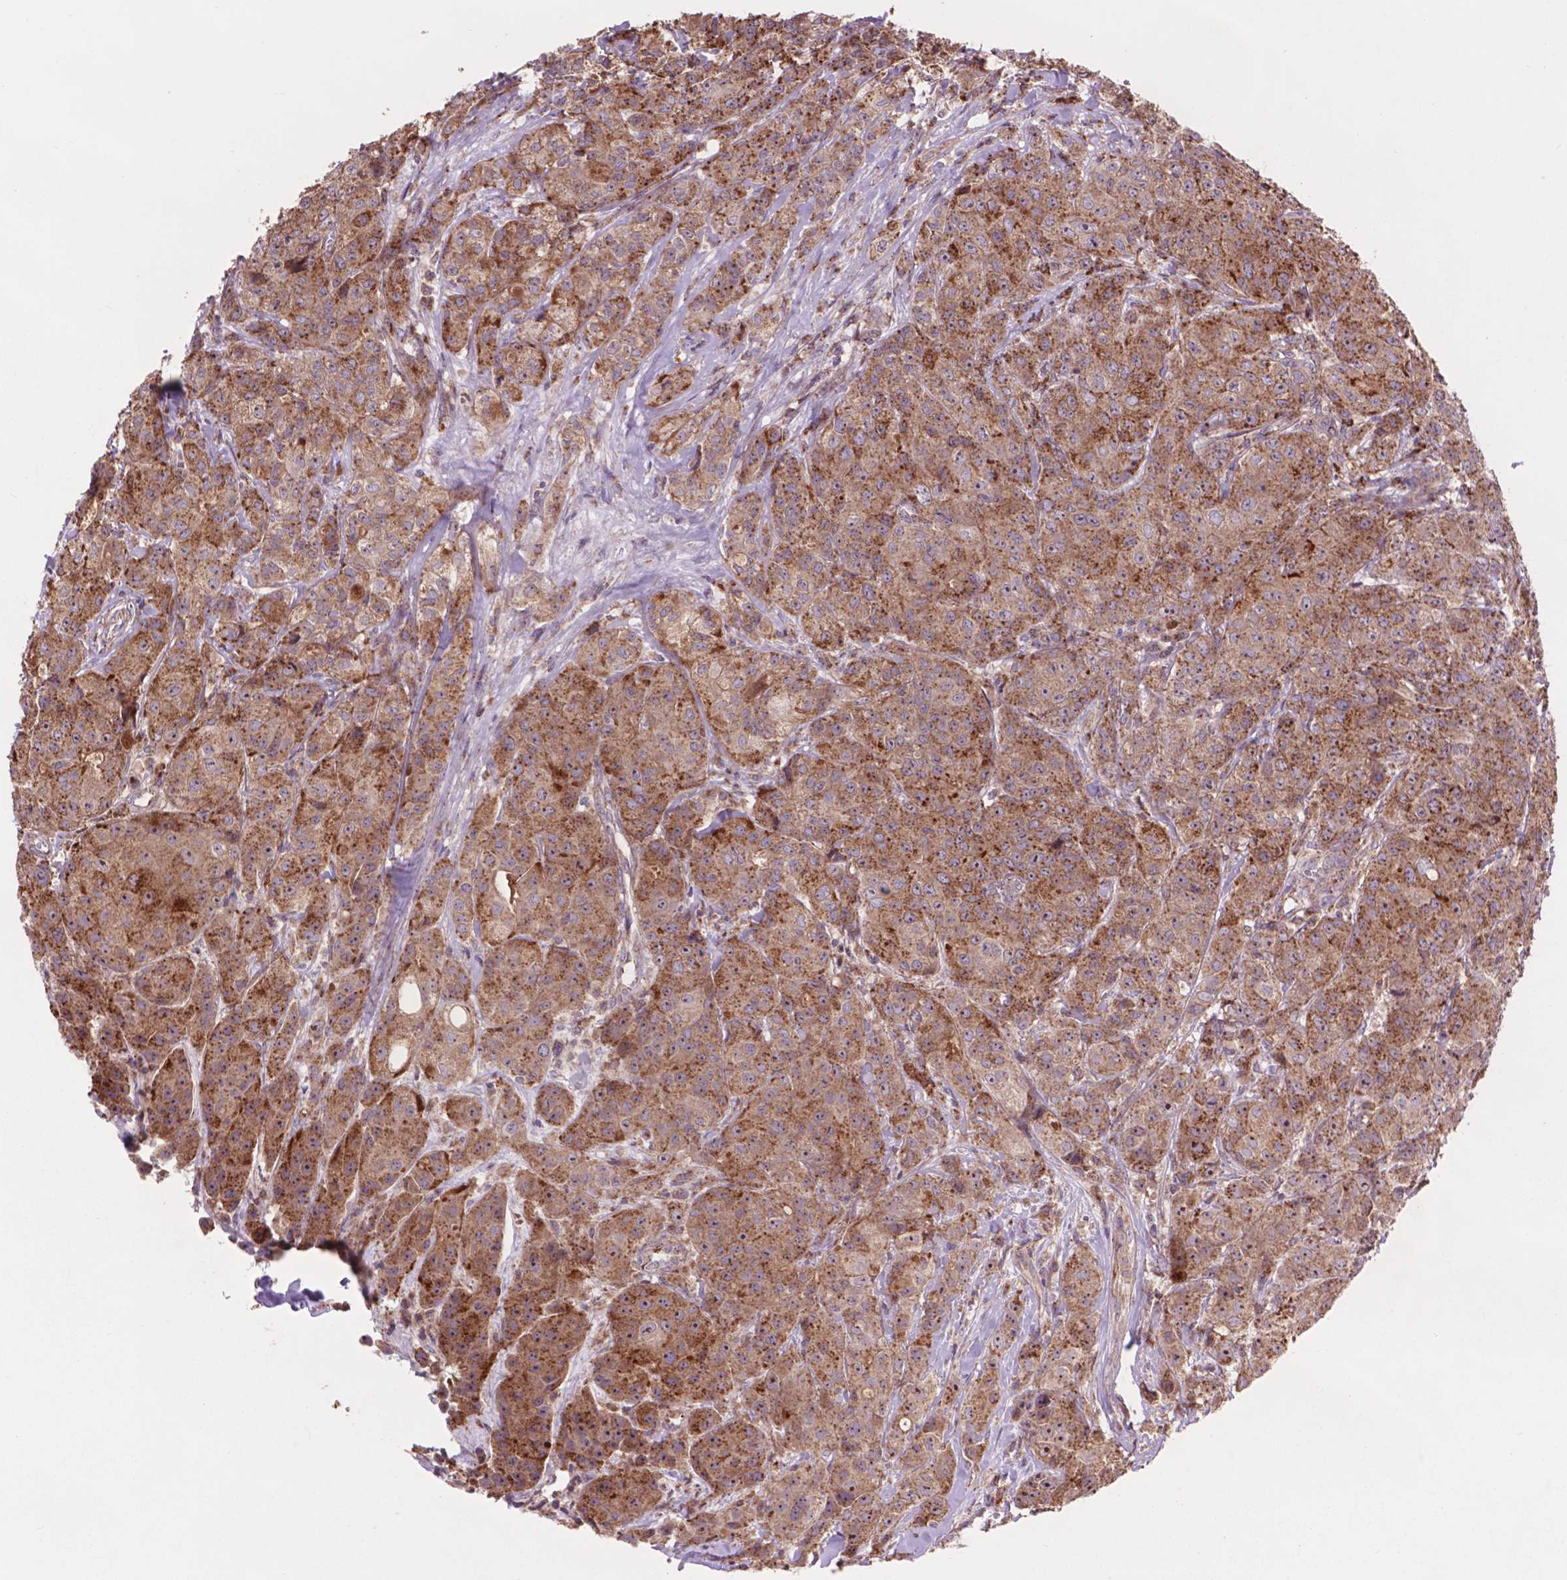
{"staining": {"intensity": "moderate", "quantity": ">75%", "location": "cytoplasmic/membranous"}, "tissue": "breast cancer", "cell_type": "Tumor cells", "image_type": "cancer", "snomed": [{"axis": "morphology", "description": "Duct carcinoma"}, {"axis": "topography", "description": "Breast"}], "caption": "Tumor cells reveal medium levels of moderate cytoplasmic/membranous positivity in approximately >75% of cells in human breast cancer.", "gene": "GLB1", "patient": {"sex": "female", "age": 43}}